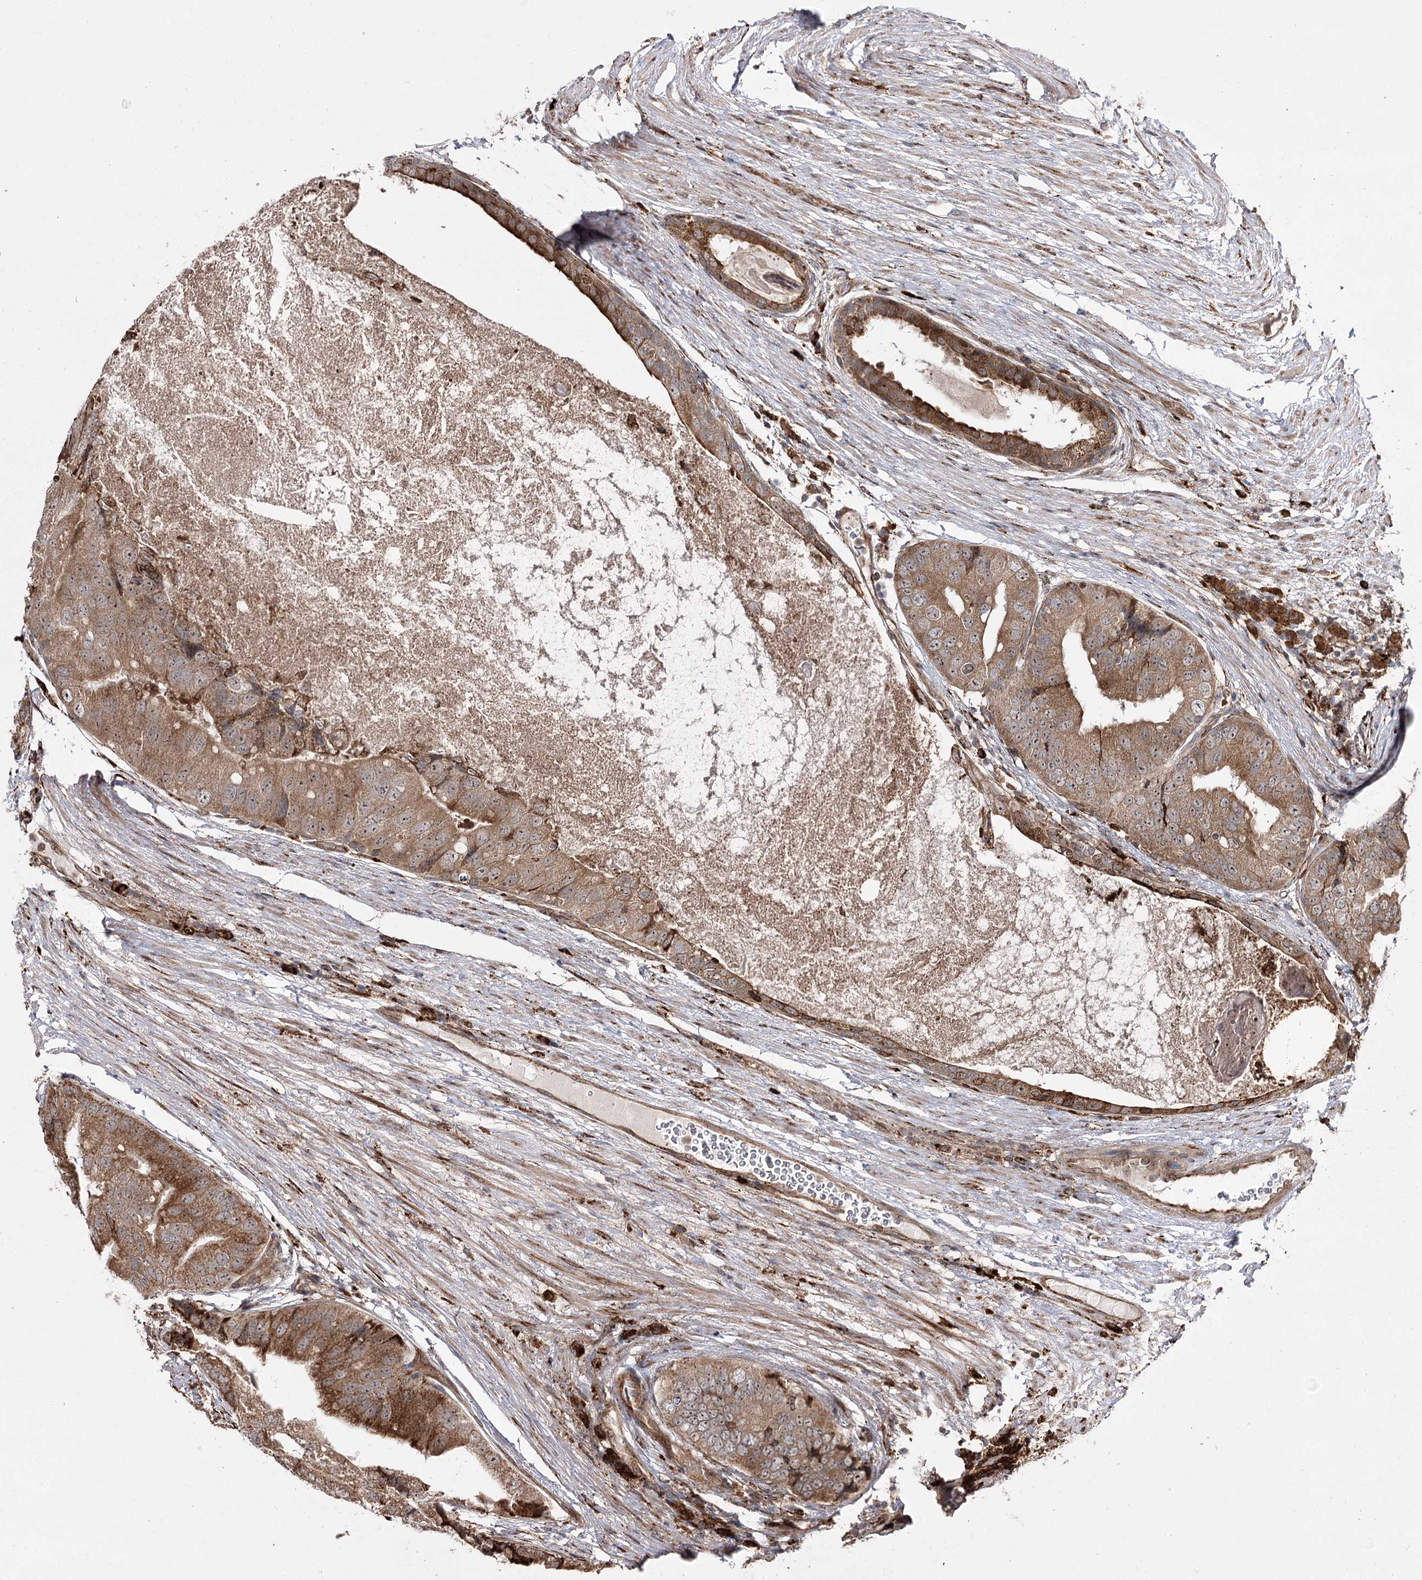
{"staining": {"intensity": "moderate", "quantity": ">75%", "location": "cytoplasmic/membranous,nuclear"}, "tissue": "prostate cancer", "cell_type": "Tumor cells", "image_type": "cancer", "snomed": [{"axis": "morphology", "description": "Adenocarcinoma, High grade"}, {"axis": "topography", "description": "Prostate"}], "caption": "High-power microscopy captured an IHC photomicrograph of adenocarcinoma (high-grade) (prostate), revealing moderate cytoplasmic/membranous and nuclear positivity in about >75% of tumor cells. Immunohistochemistry stains the protein of interest in brown and the nuclei are stained blue.", "gene": "FANCL", "patient": {"sex": "male", "age": 70}}